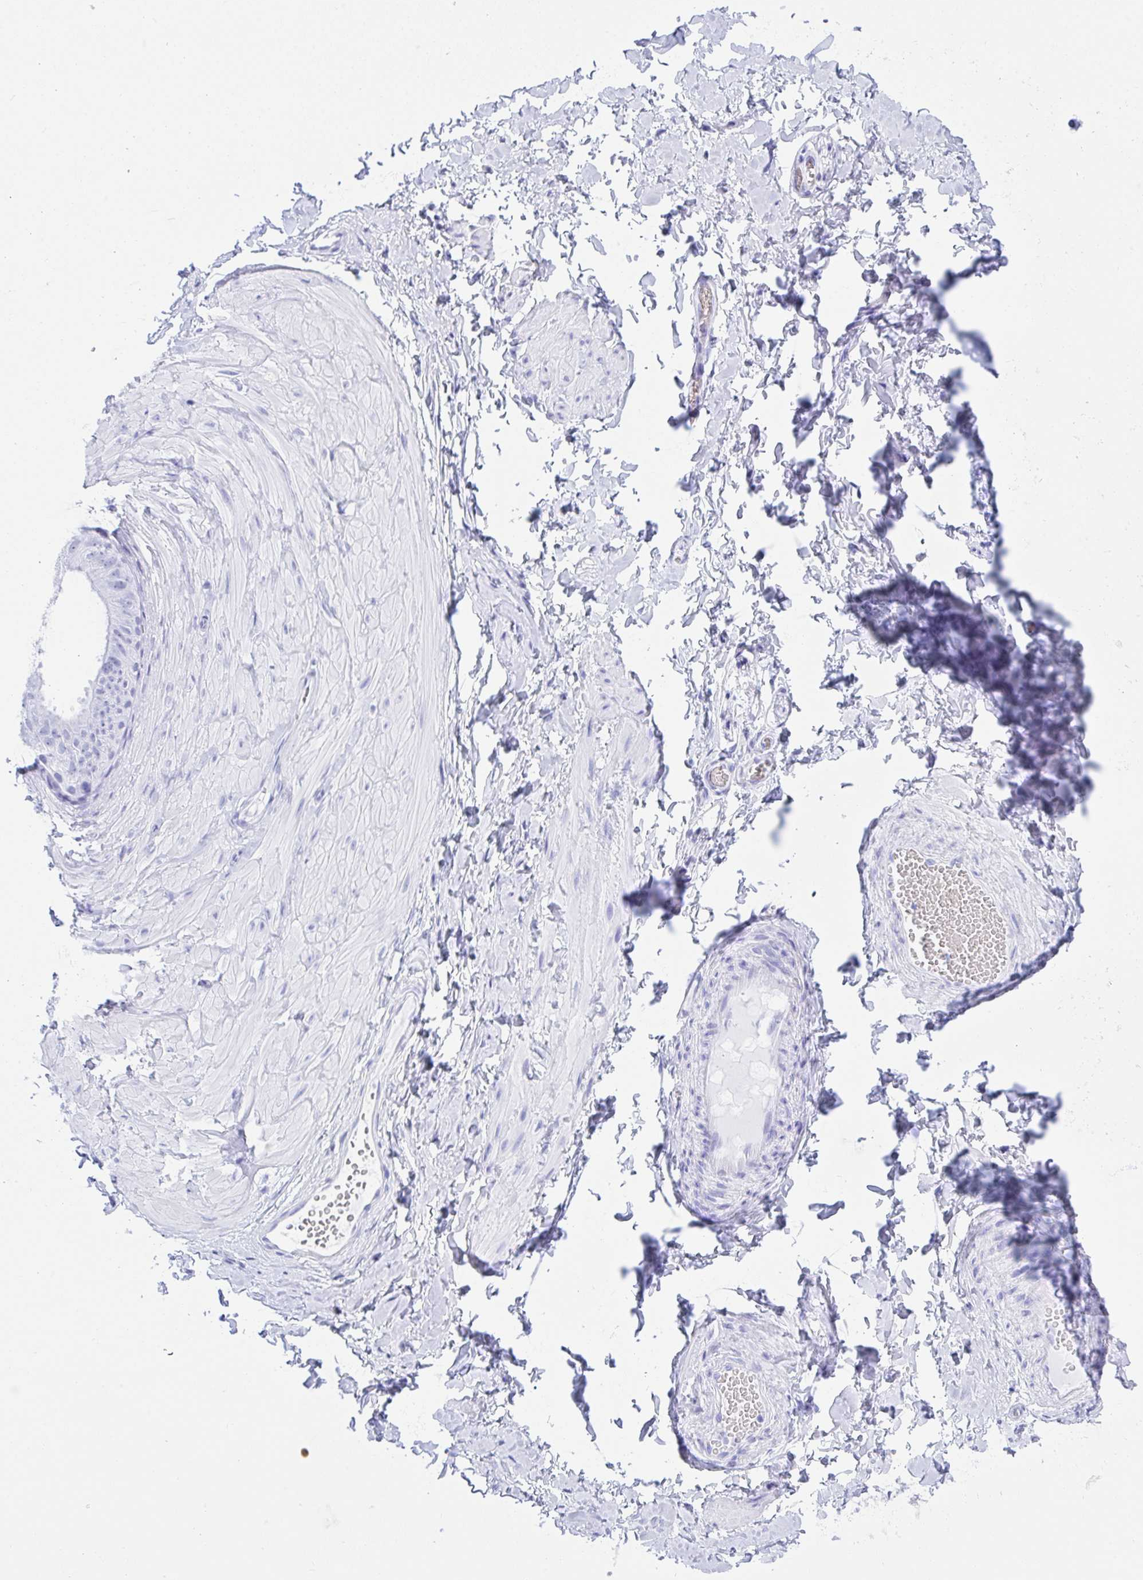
{"staining": {"intensity": "negative", "quantity": "none", "location": "none"}, "tissue": "adipose tissue", "cell_type": "Adipocytes", "image_type": "normal", "snomed": [{"axis": "morphology", "description": "Normal tissue, NOS"}, {"axis": "topography", "description": "Epididymis, spermatic cord, NOS"}, {"axis": "topography", "description": "Epididymis"}, {"axis": "topography", "description": "Peripheral nerve tissue"}], "caption": "DAB immunohistochemical staining of normal adipose tissue shows no significant expression in adipocytes. The staining is performed using DAB (3,3'-diaminobenzidine) brown chromogen with nuclei counter-stained in using hematoxylin.", "gene": "ANK1", "patient": {"sex": "male", "age": 29}}